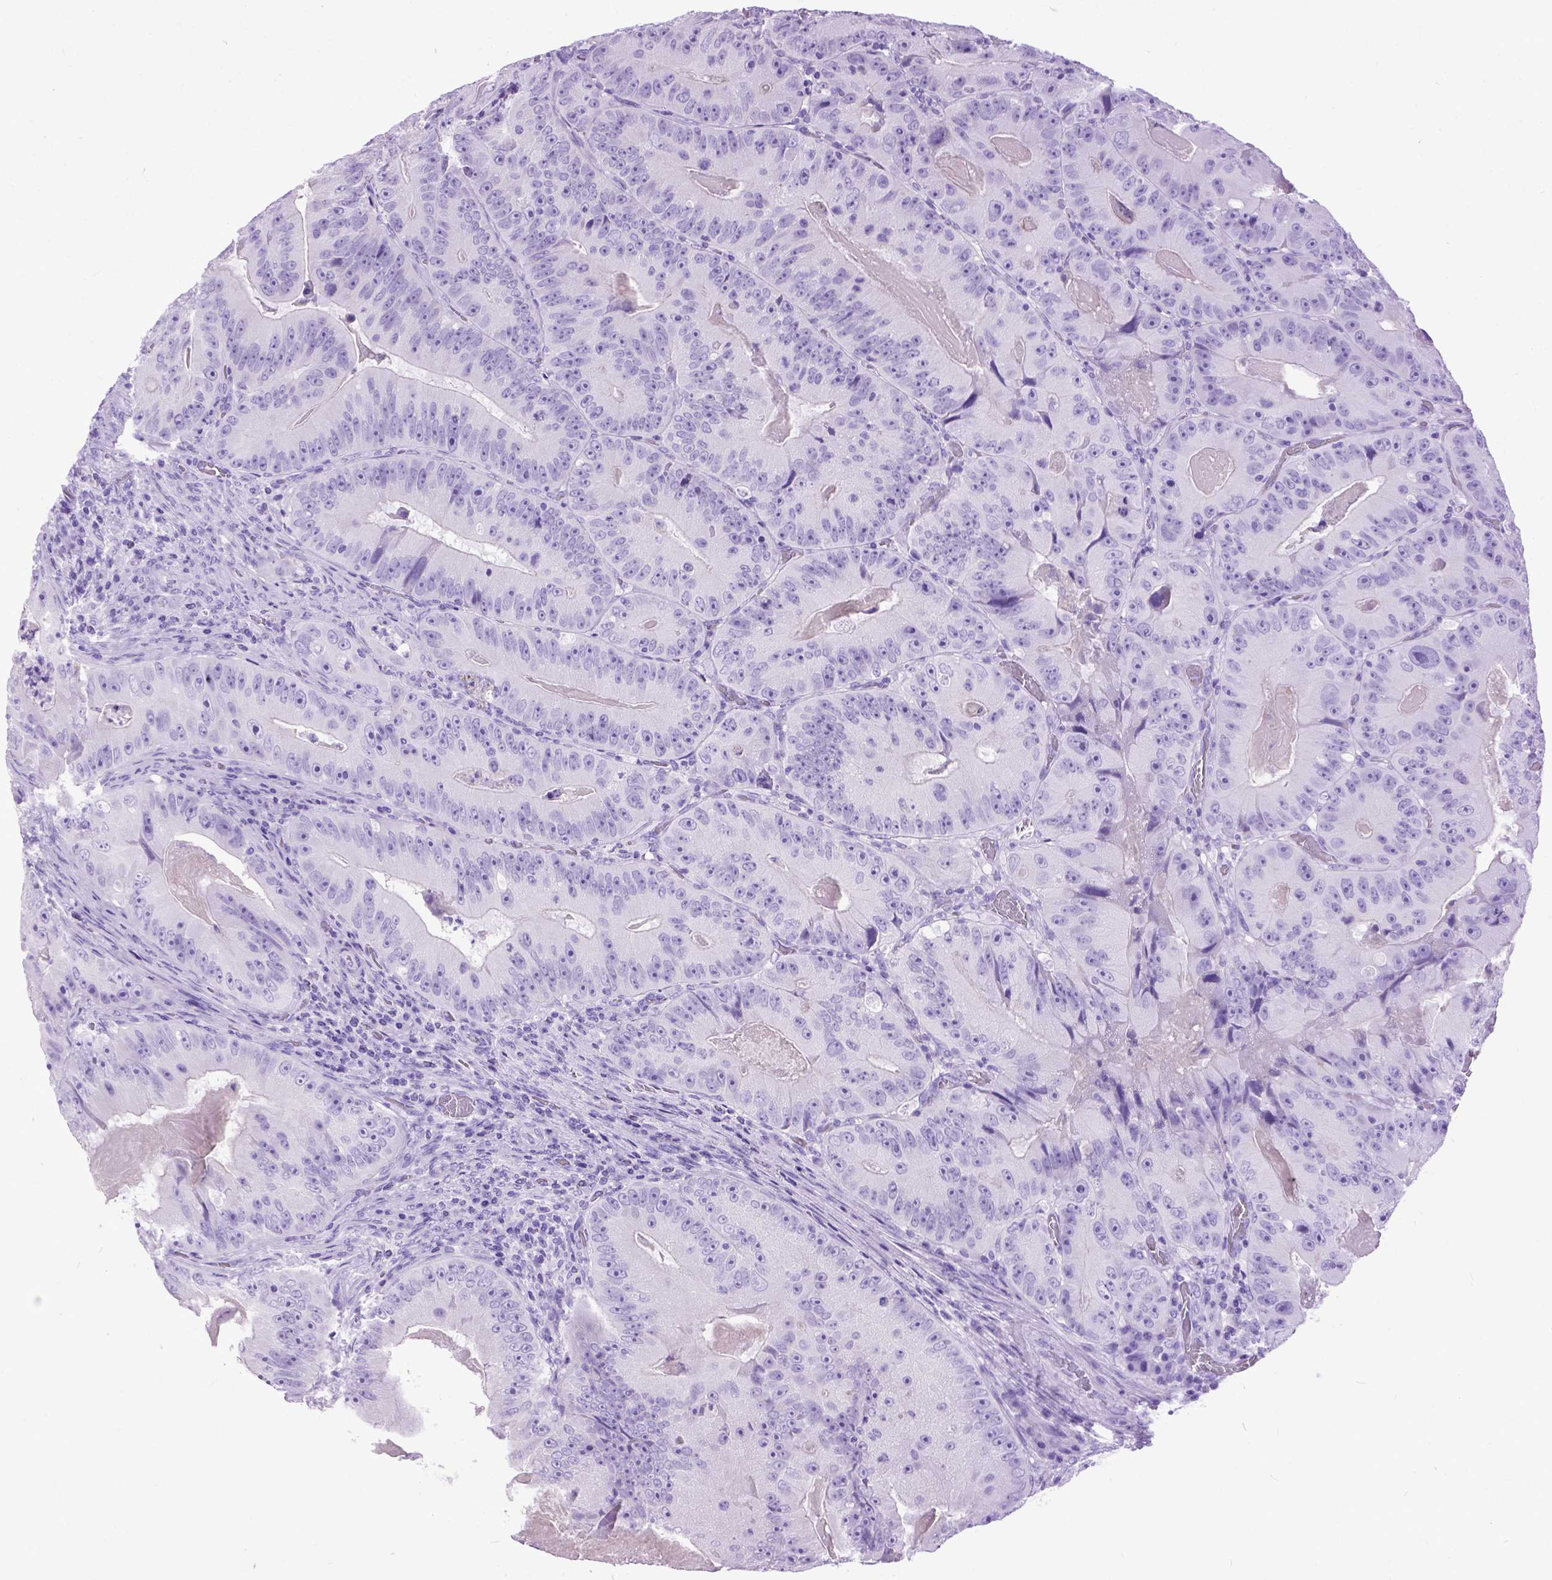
{"staining": {"intensity": "negative", "quantity": "none", "location": "none"}, "tissue": "colorectal cancer", "cell_type": "Tumor cells", "image_type": "cancer", "snomed": [{"axis": "morphology", "description": "Adenocarcinoma, NOS"}, {"axis": "topography", "description": "Colon"}], "caption": "Tumor cells are negative for brown protein staining in colorectal adenocarcinoma.", "gene": "GNGT1", "patient": {"sex": "female", "age": 86}}